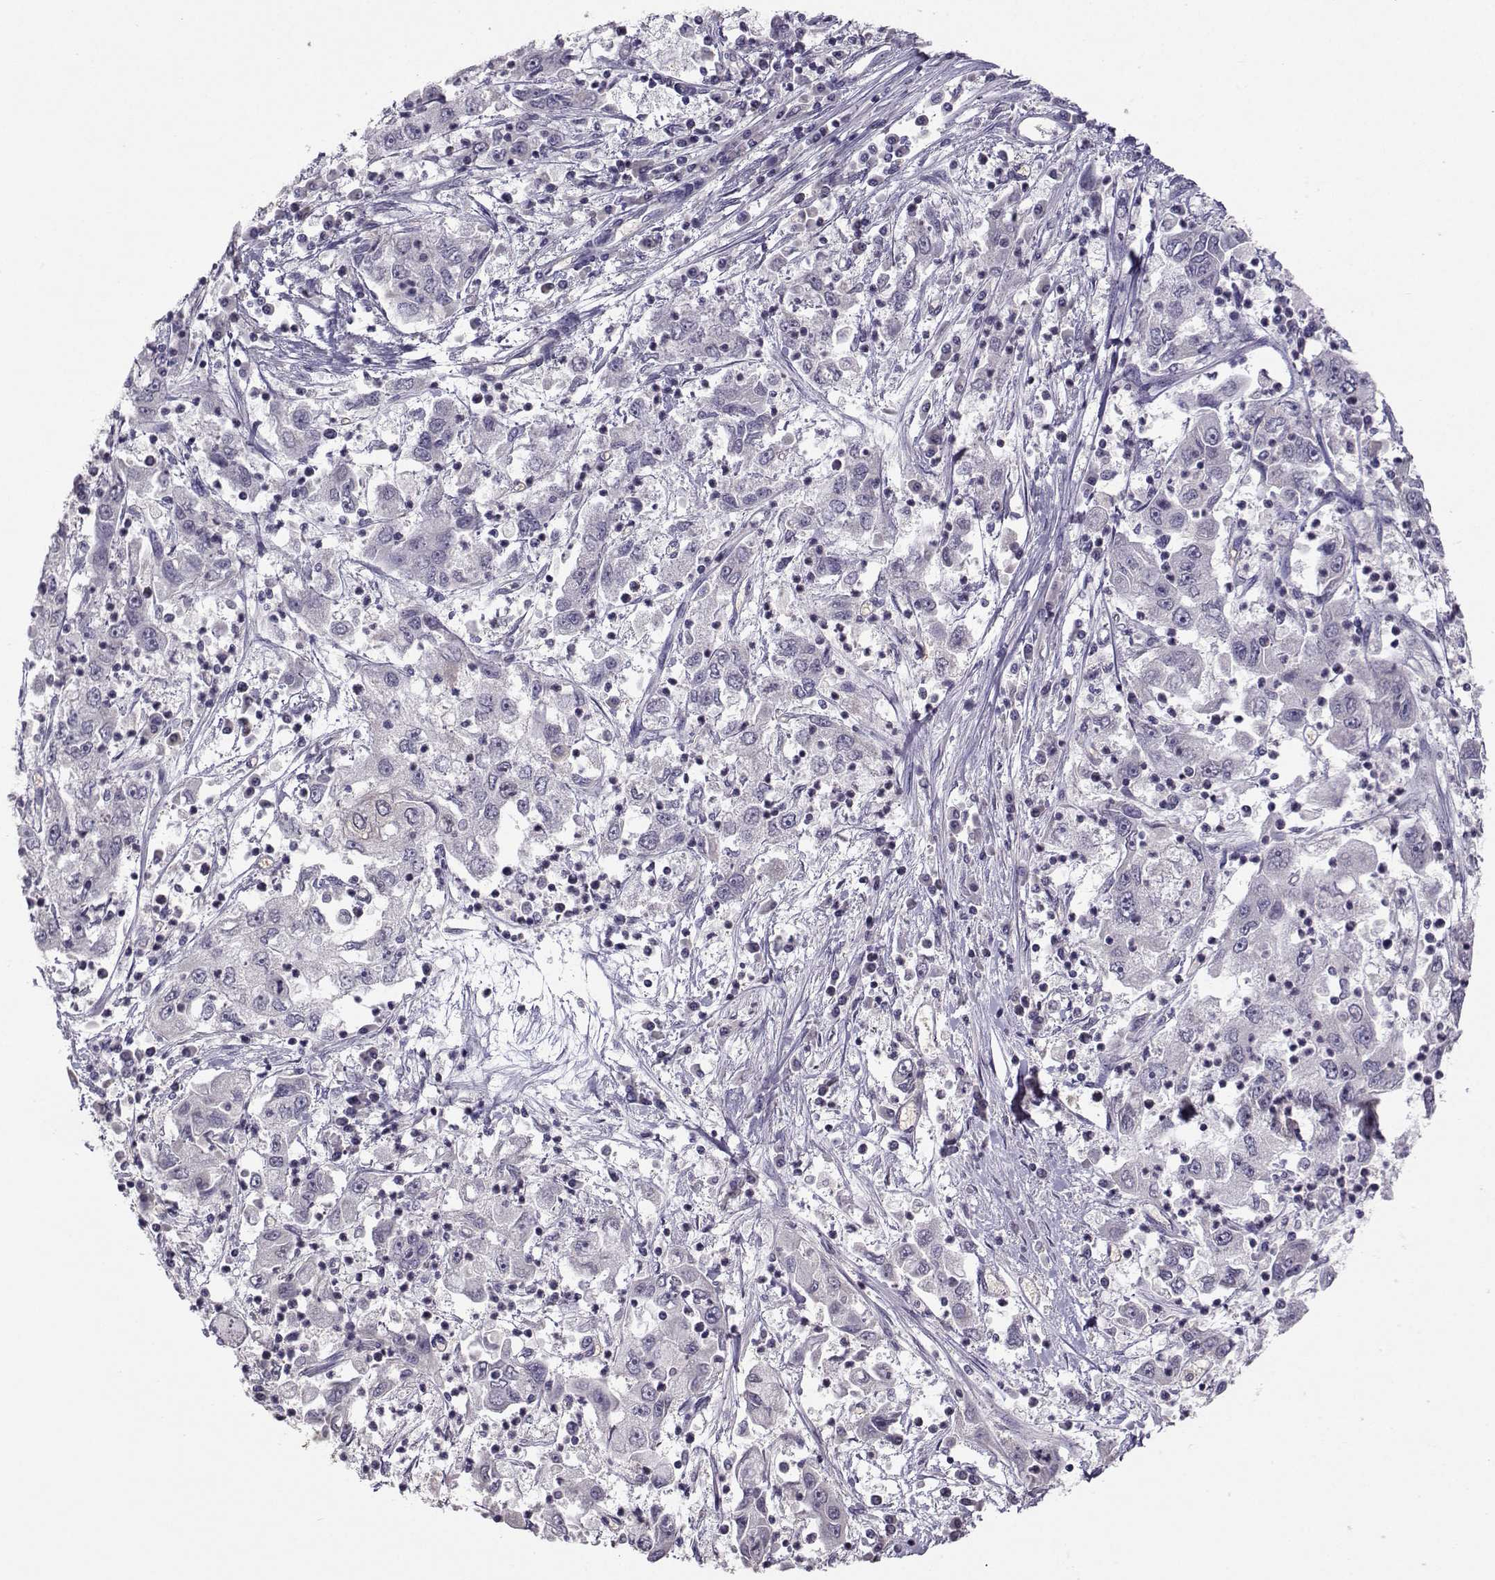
{"staining": {"intensity": "negative", "quantity": "none", "location": "none"}, "tissue": "cervical cancer", "cell_type": "Tumor cells", "image_type": "cancer", "snomed": [{"axis": "morphology", "description": "Squamous cell carcinoma, NOS"}, {"axis": "topography", "description": "Cervix"}], "caption": "Micrograph shows no significant protein positivity in tumor cells of cervical cancer (squamous cell carcinoma). Nuclei are stained in blue.", "gene": "FCAMR", "patient": {"sex": "female", "age": 36}}